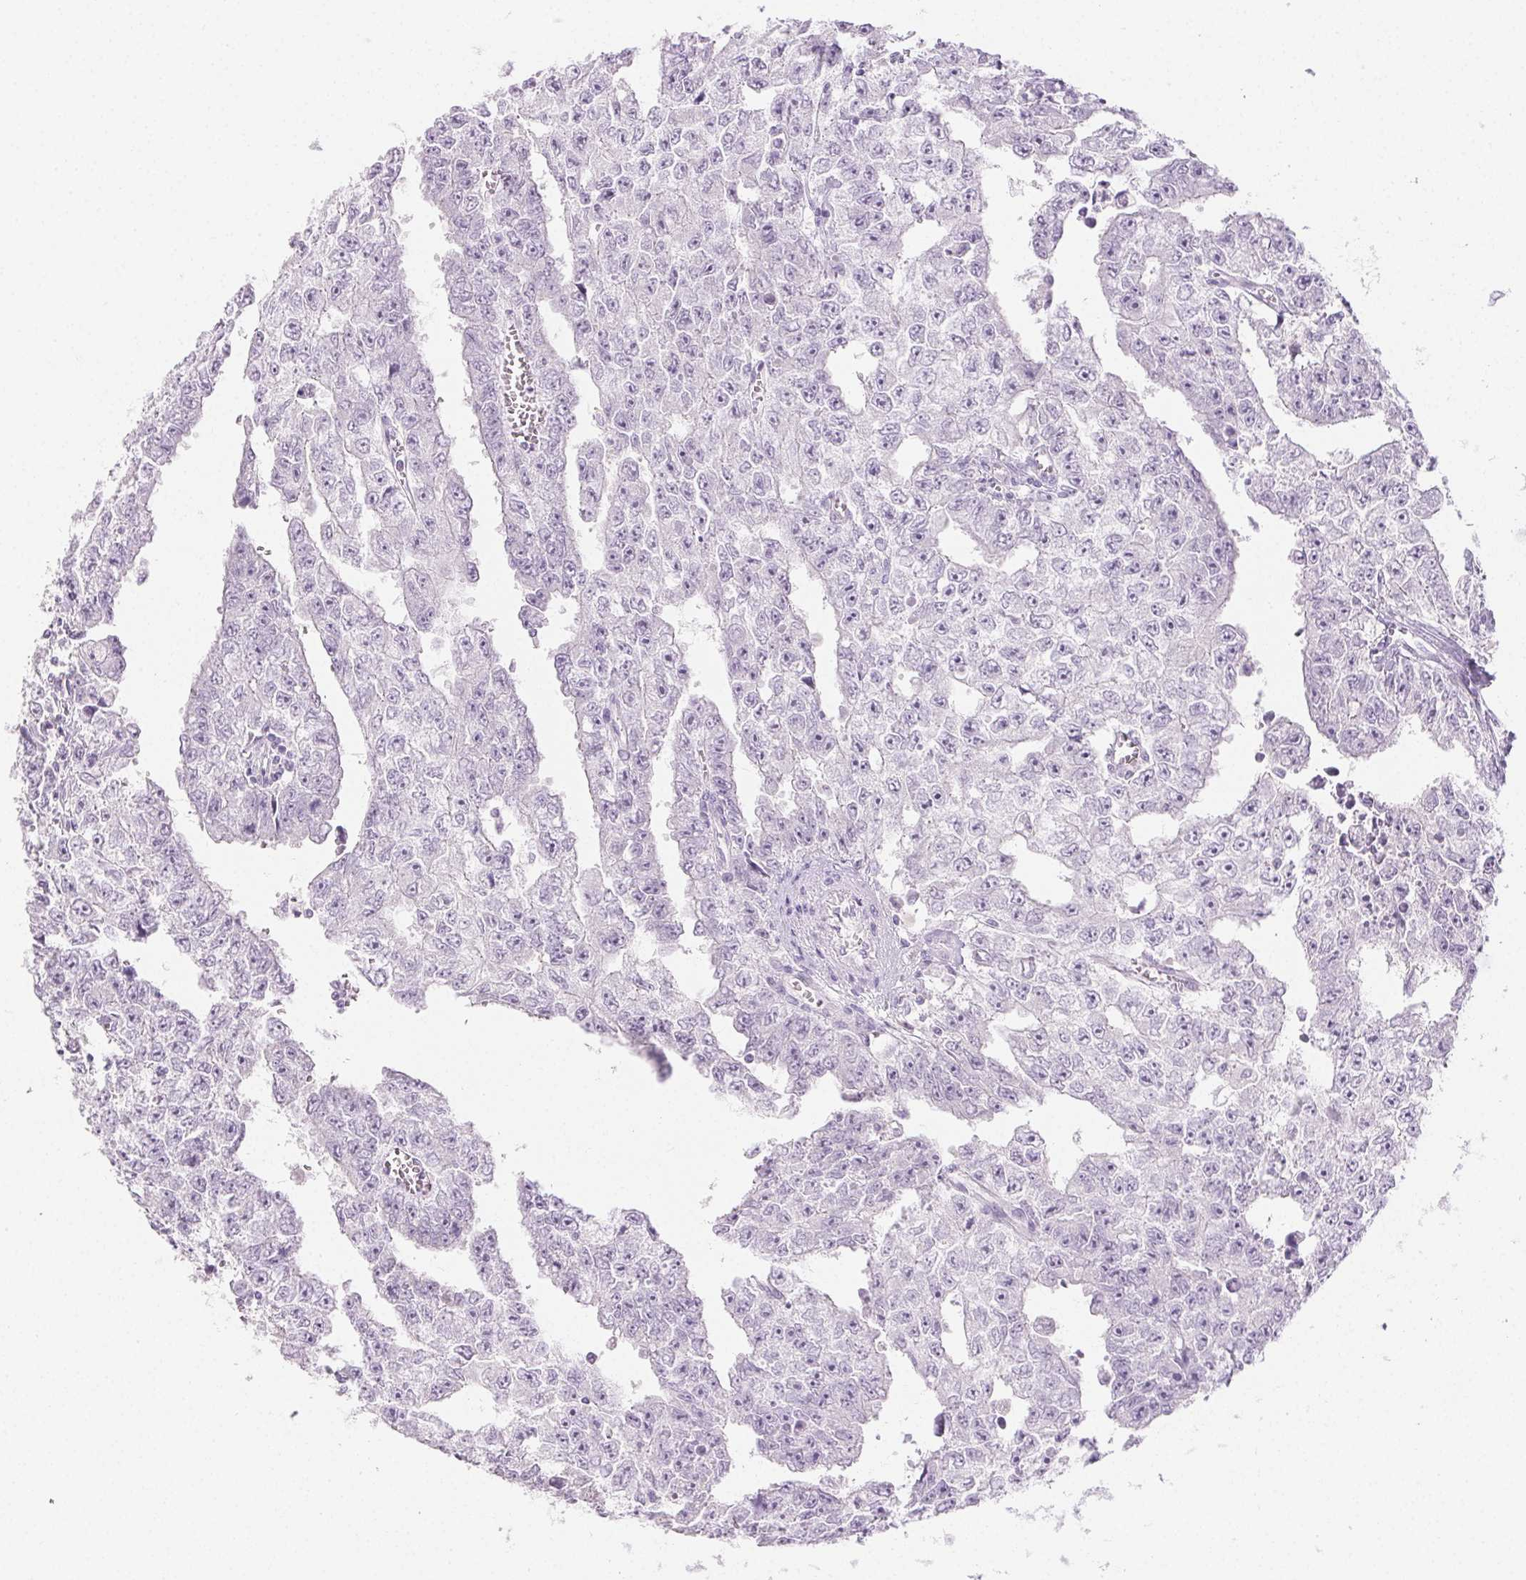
{"staining": {"intensity": "negative", "quantity": "none", "location": "none"}, "tissue": "testis cancer", "cell_type": "Tumor cells", "image_type": "cancer", "snomed": [{"axis": "morphology", "description": "Carcinoma, Embryonal, NOS"}, {"axis": "morphology", "description": "Teratoma, malignant, NOS"}, {"axis": "topography", "description": "Testis"}], "caption": "The photomicrograph exhibits no significant expression in tumor cells of testis cancer.", "gene": "PI3", "patient": {"sex": "male", "age": 24}}